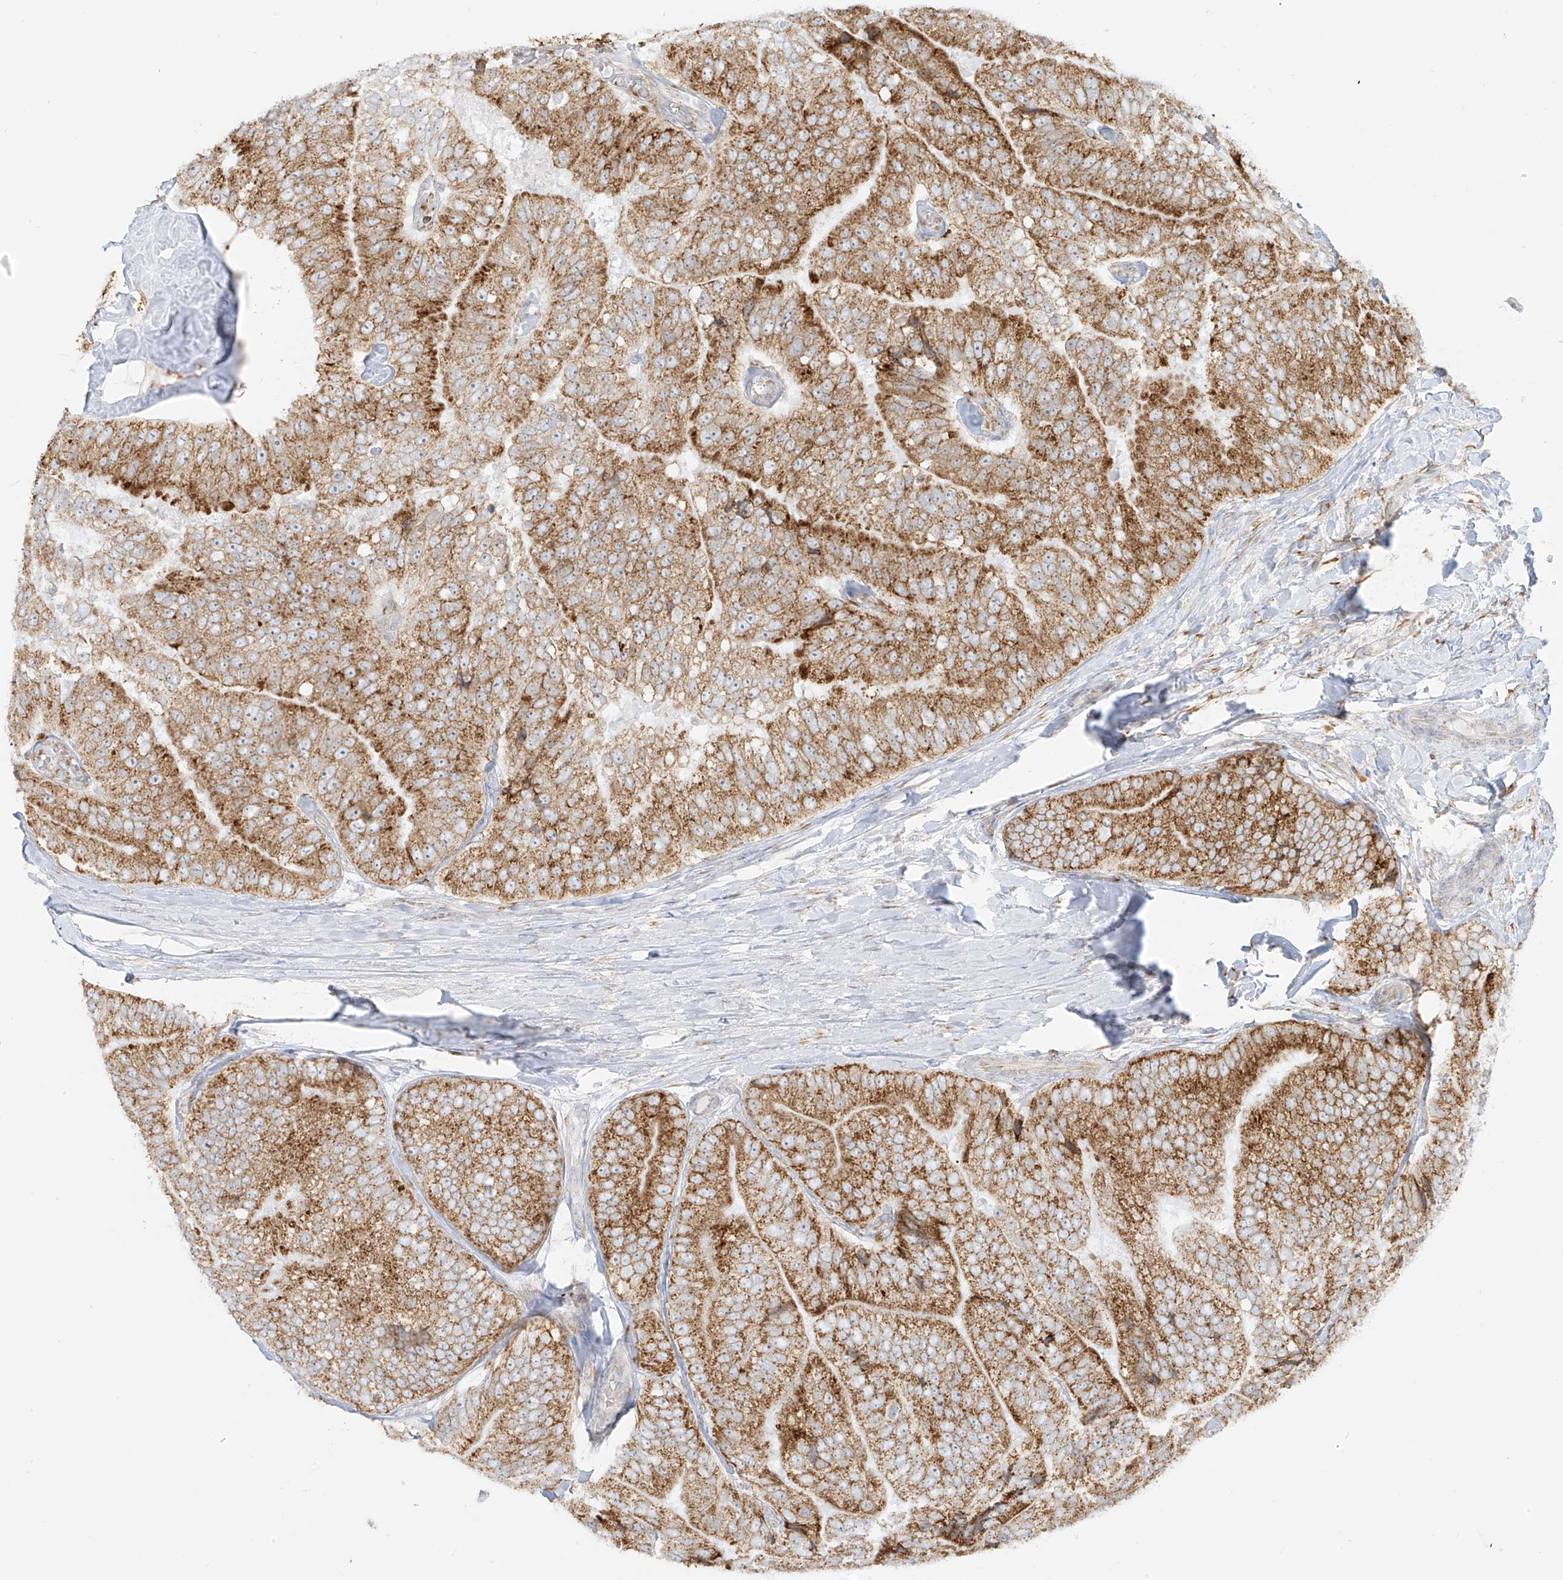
{"staining": {"intensity": "strong", "quantity": ">75%", "location": "cytoplasmic/membranous"}, "tissue": "prostate cancer", "cell_type": "Tumor cells", "image_type": "cancer", "snomed": [{"axis": "morphology", "description": "Adenocarcinoma, High grade"}, {"axis": "topography", "description": "Prostate"}], "caption": "This image demonstrates immunohistochemistry (IHC) staining of adenocarcinoma (high-grade) (prostate), with high strong cytoplasmic/membranous staining in approximately >75% of tumor cells.", "gene": "LRRC59", "patient": {"sex": "male", "age": 70}}